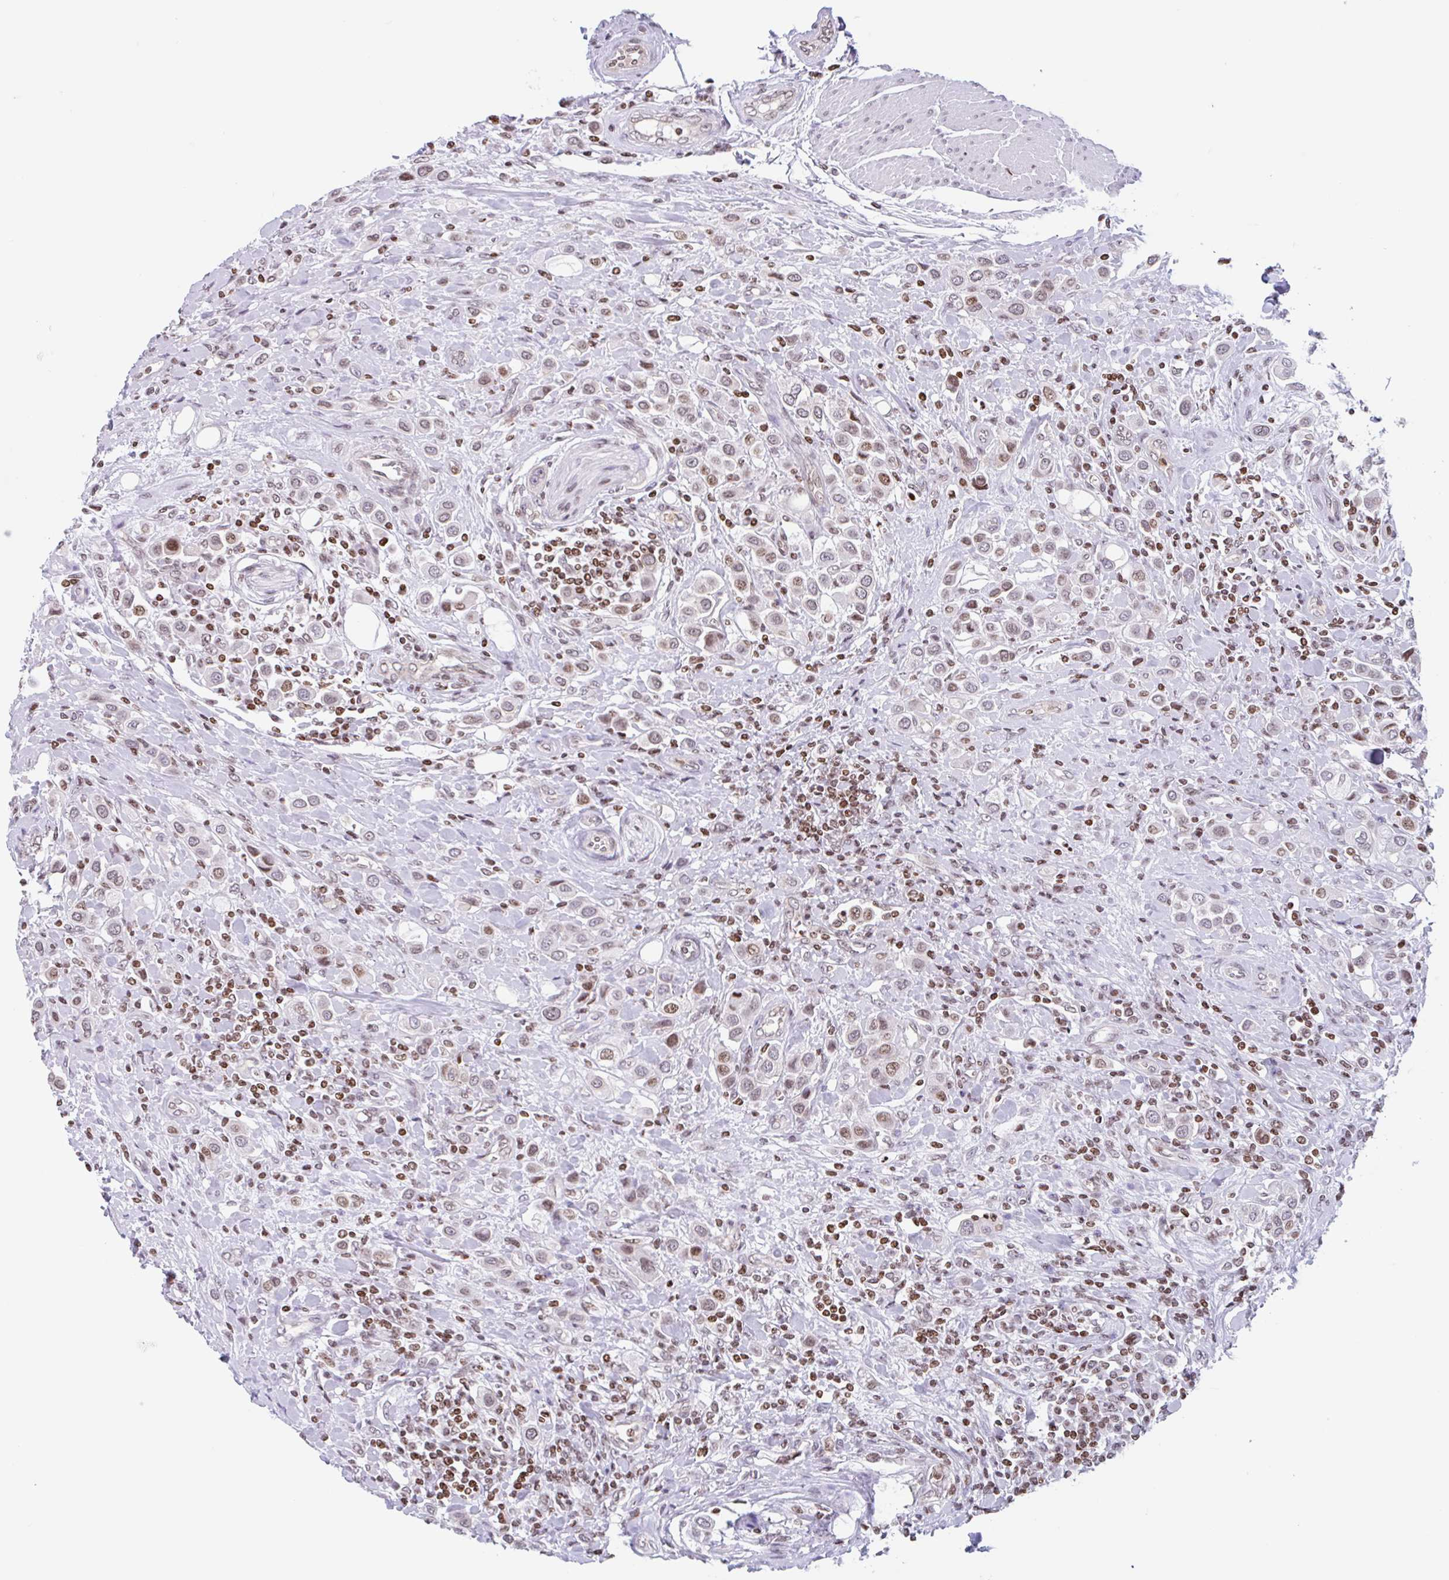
{"staining": {"intensity": "weak", "quantity": ">75%", "location": "nuclear"}, "tissue": "urothelial cancer", "cell_type": "Tumor cells", "image_type": "cancer", "snomed": [{"axis": "morphology", "description": "Urothelial carcinoma, High grade"}, {"axis": "topography", "description": "Urinary bladder"}], "caption": "A low amount of weak nuclear expression is appreciated in about >75% of tumor cells in urothelial cancer tissue.", "gene": "NOL6", "patient": {"sex": "male", "age": 50}}